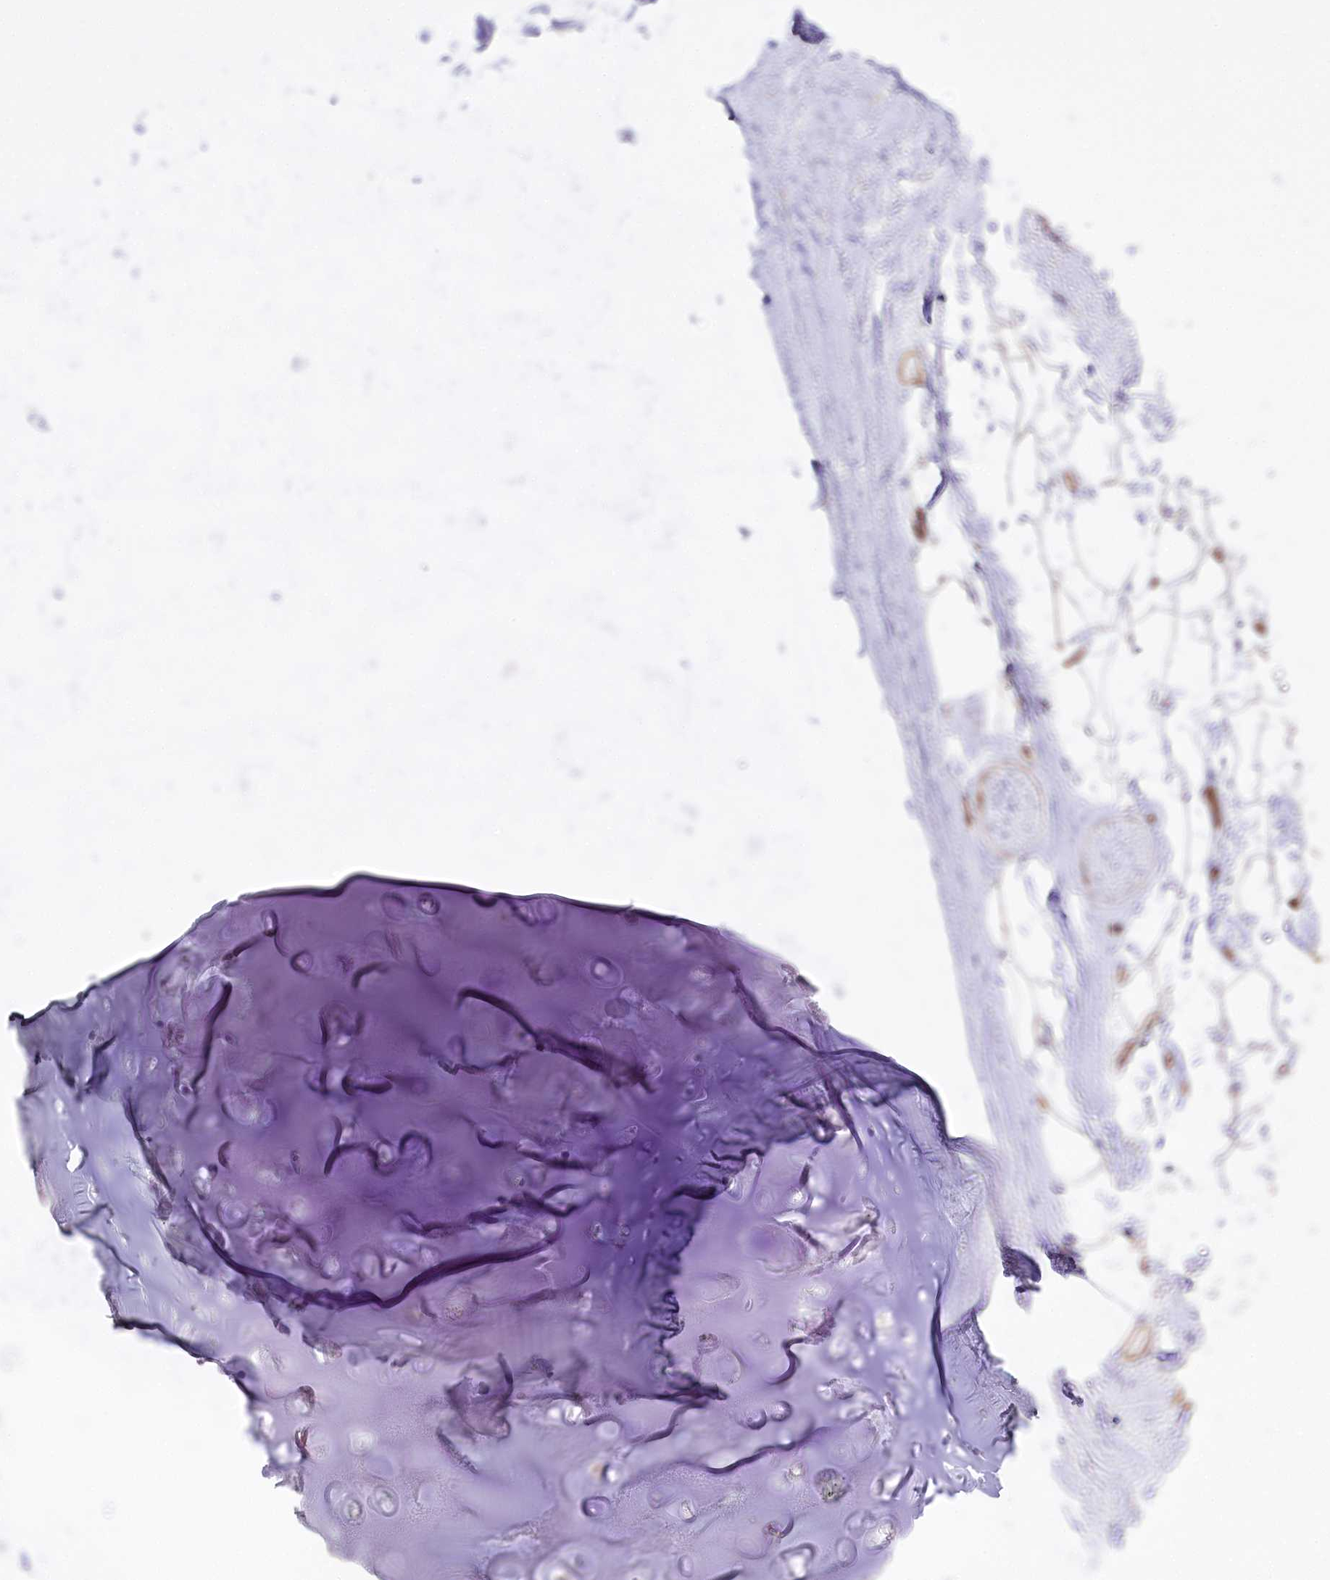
{"staining": {"intensity": "weak", "quantity": "<25%", "location": "cytoplasmic/membranous"}, "tissue": "adipose tissue", "cell_type": "Adipocytes", "image_type": "normal", "snomed": [{"axis": "morphology", "description": "Normal tissue, NOS"}, {"axis": "topography", "description": "Cartilage tissue"}, {"axis": "topography", "description": "Bronchus"}], "caption": "This micrograph is of normal adipose tissue stained with IHC to label a protein in brown with the nuclei are counter-stained blue. There is no staining in adipocytes. The staining was performed using DAB (3,3'-diaminobenzidine) to visualize the protein expression in brown, while the nuclei were stained in blue with hematoxylin (Magnification: 20x).", "gene": "SLC39A10", "patient": {"sex": "female", "age": 73}}